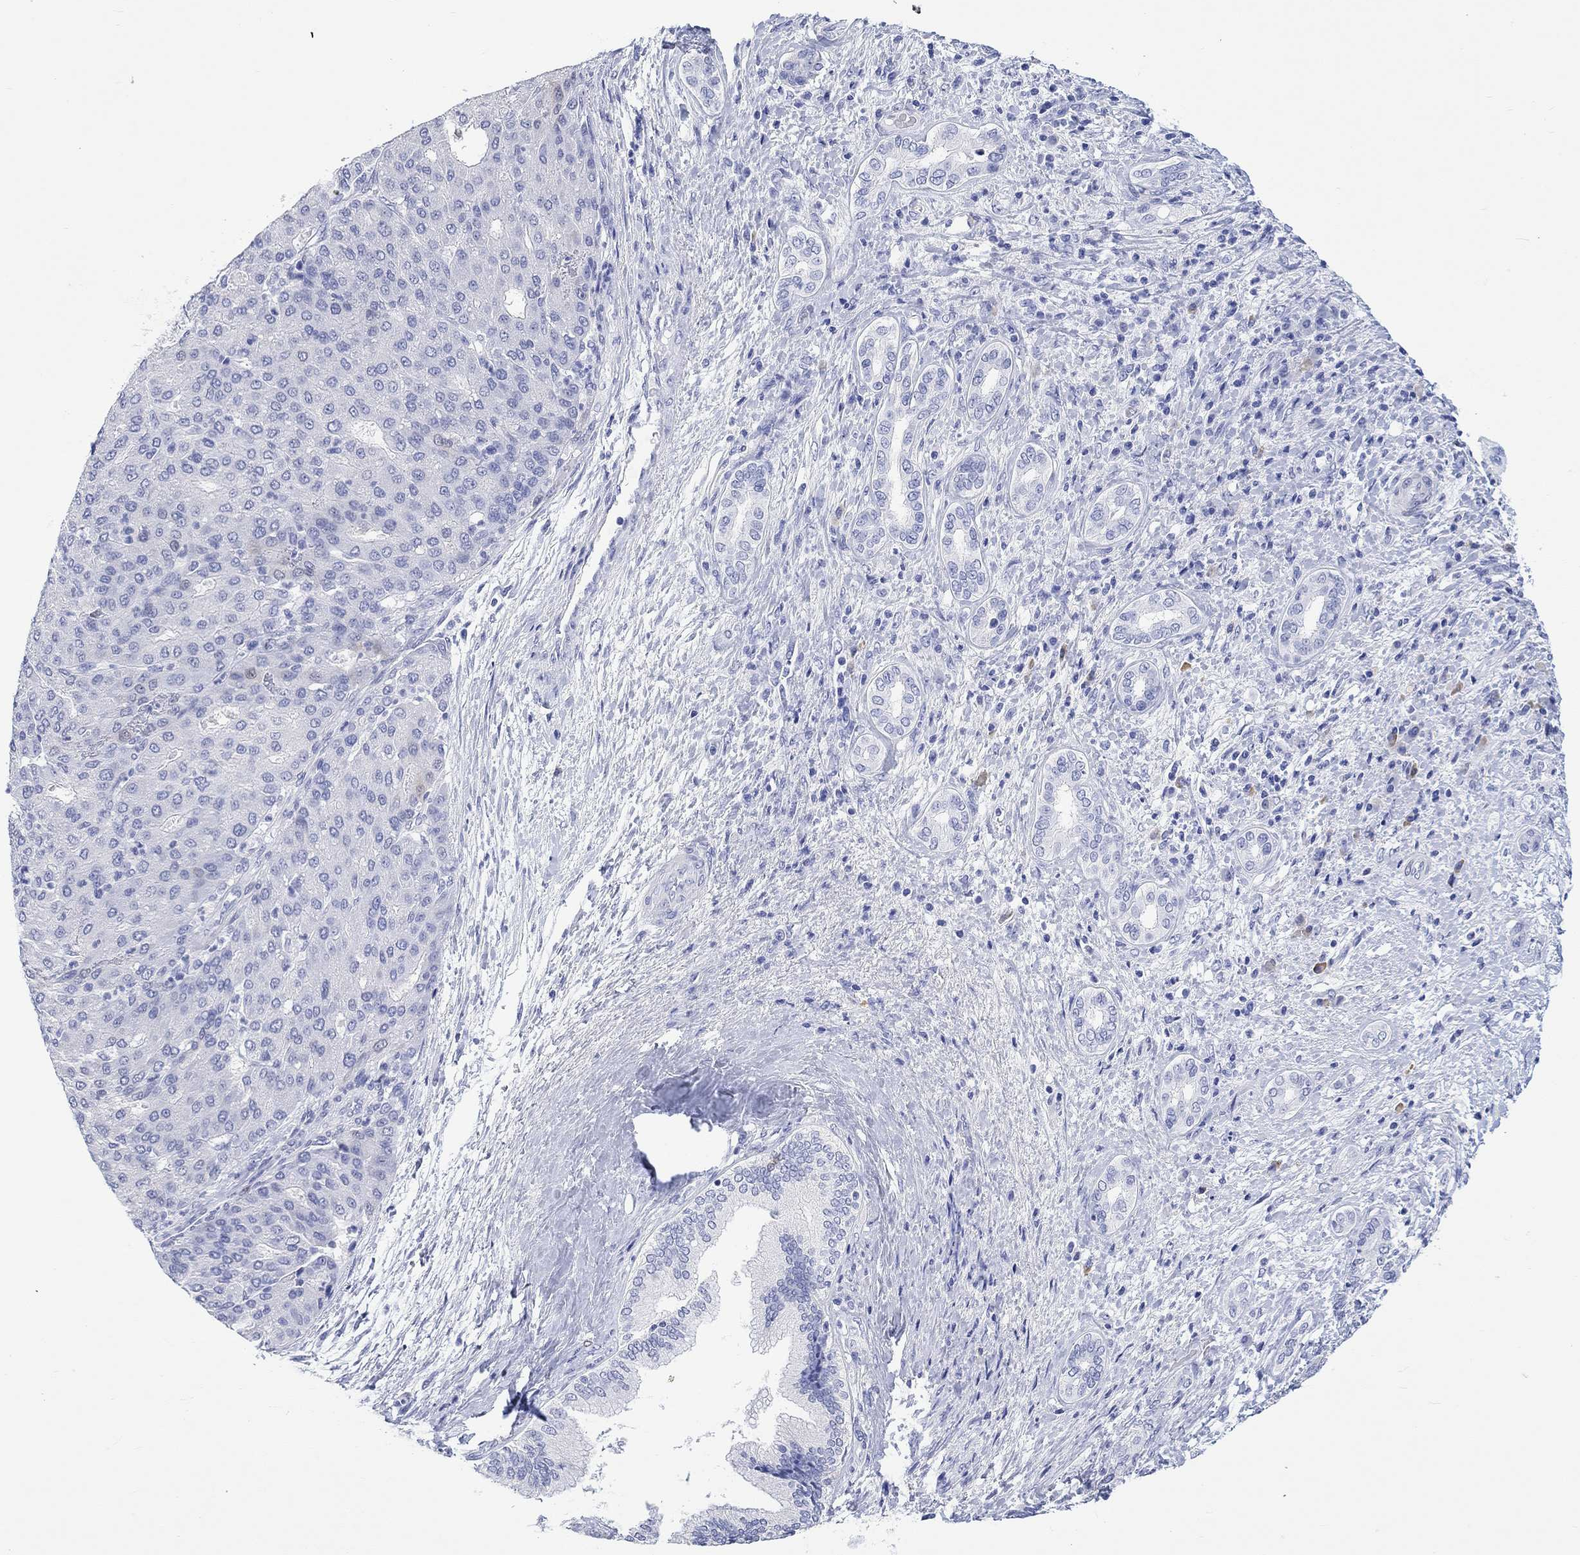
{"staining": {"intensity": "negative", "quantity": "none", "location": "none"}, "tissue": "liver cancer", "cell_type": "Tumor cells", "image_type": "cancer", "snomed": [{"axis": "morphology", "description": "Carcinoma, Hepatocellular, NOS"}, {"axis": "topography", "description": "Liver"}], "caption": "Tumor cells are negative for brown protein staining in liver hepatocellular carcinoma.", "gene": "MSI1", "patient": {"sex": "male", "age": 65}}